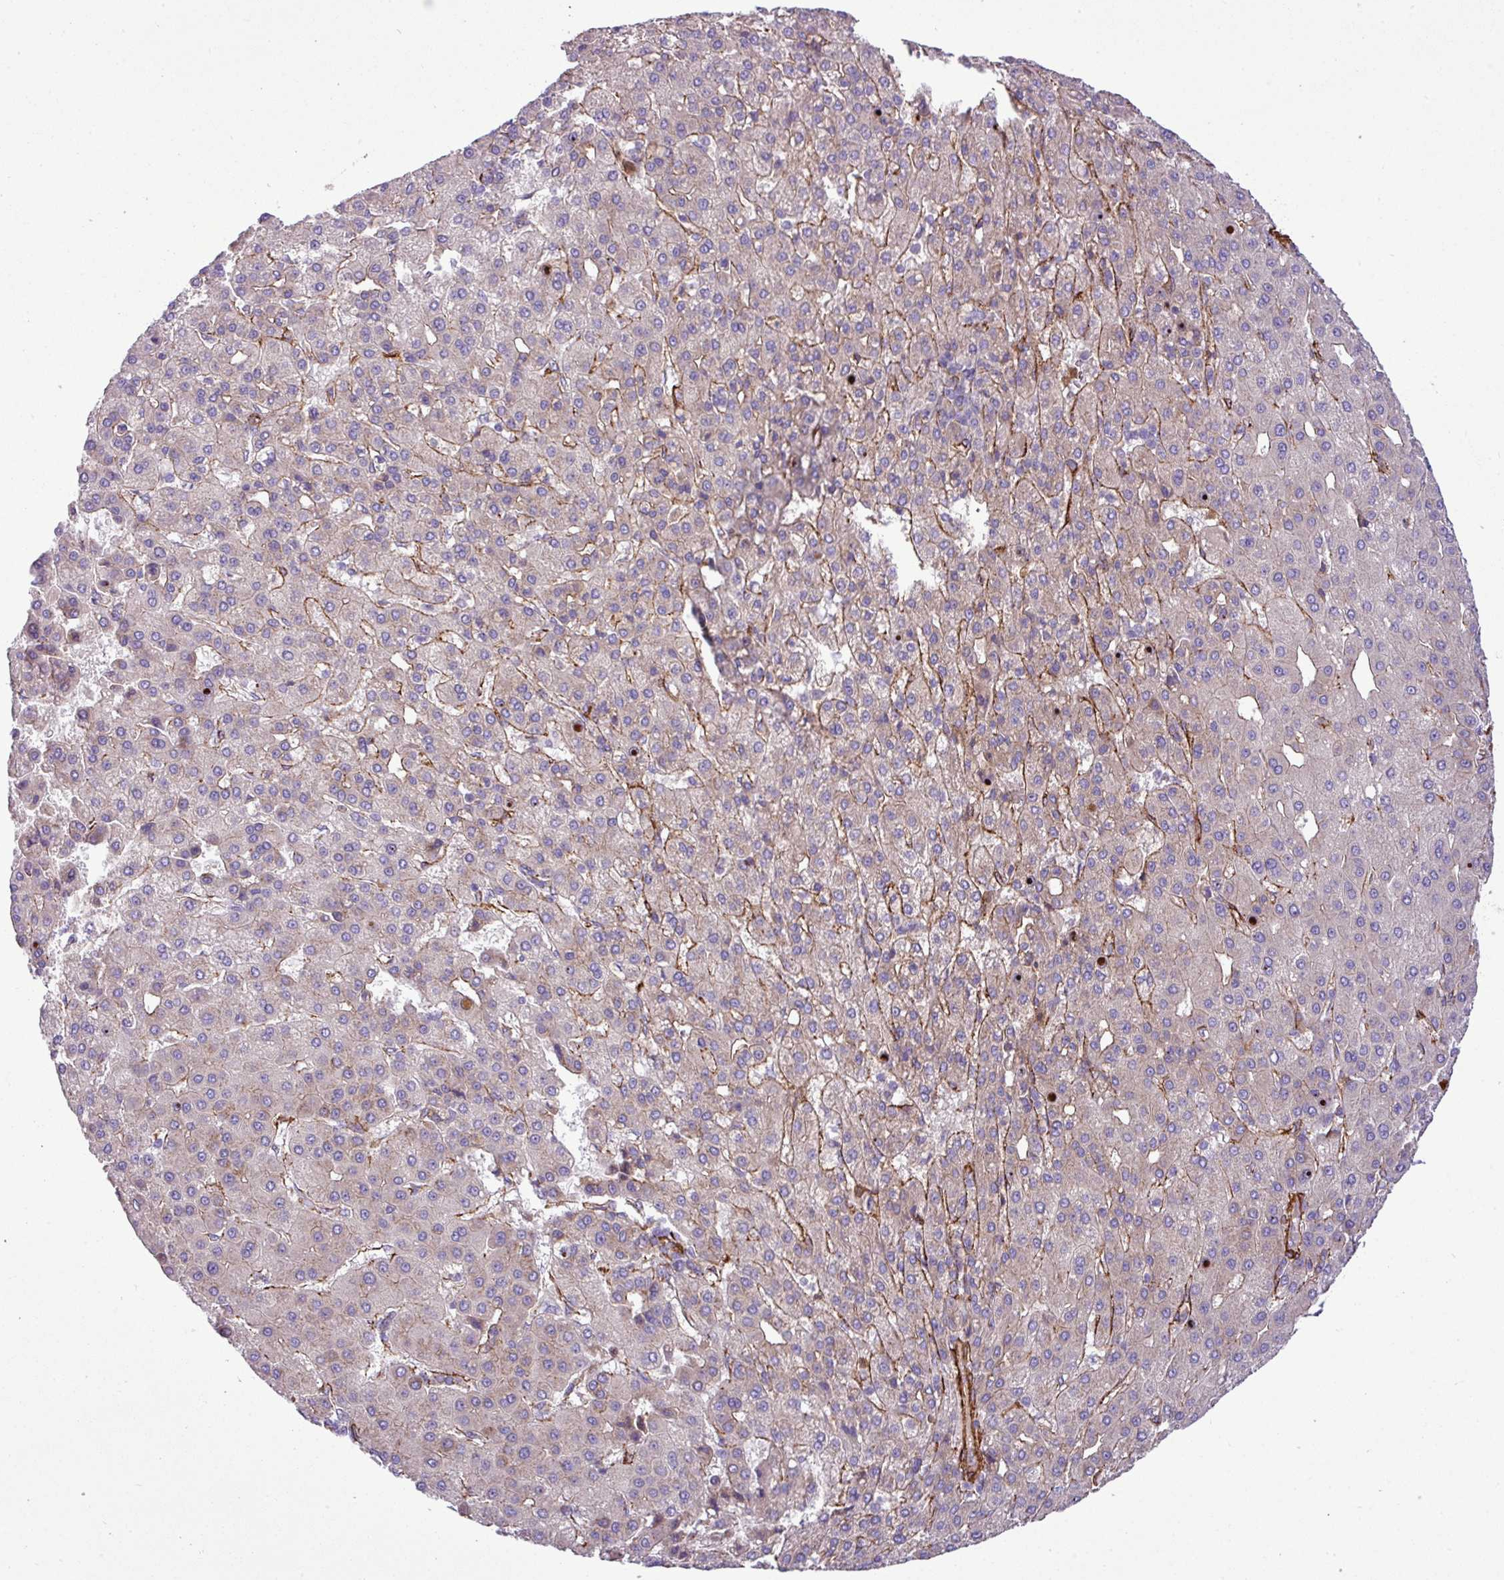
{"staining": {"intensity": "moderate", "quantity": "<25%", "location": "cytoplasmic/membranous"}, "tissue": "liver cancer", "cell_type": "Tumor cells", "image_type": "cancer", "snomed": [{"axis": "morphology", "description": "Carcinoma, Hepatocellular, NOS"}, {"axis": "topography", "description": "Liver"}], "caption": "Protein expression analysis of human liver cancer reveals moderate cytoplasmic/membranous staining in approximately <25% of tumor cells. (DAB (3,3'-diaminobenzidine) = brown stain, brightfield microscopy at high magnification).", "gene": "FAM47E", "patient": {"sex": "male", "age": 65}}